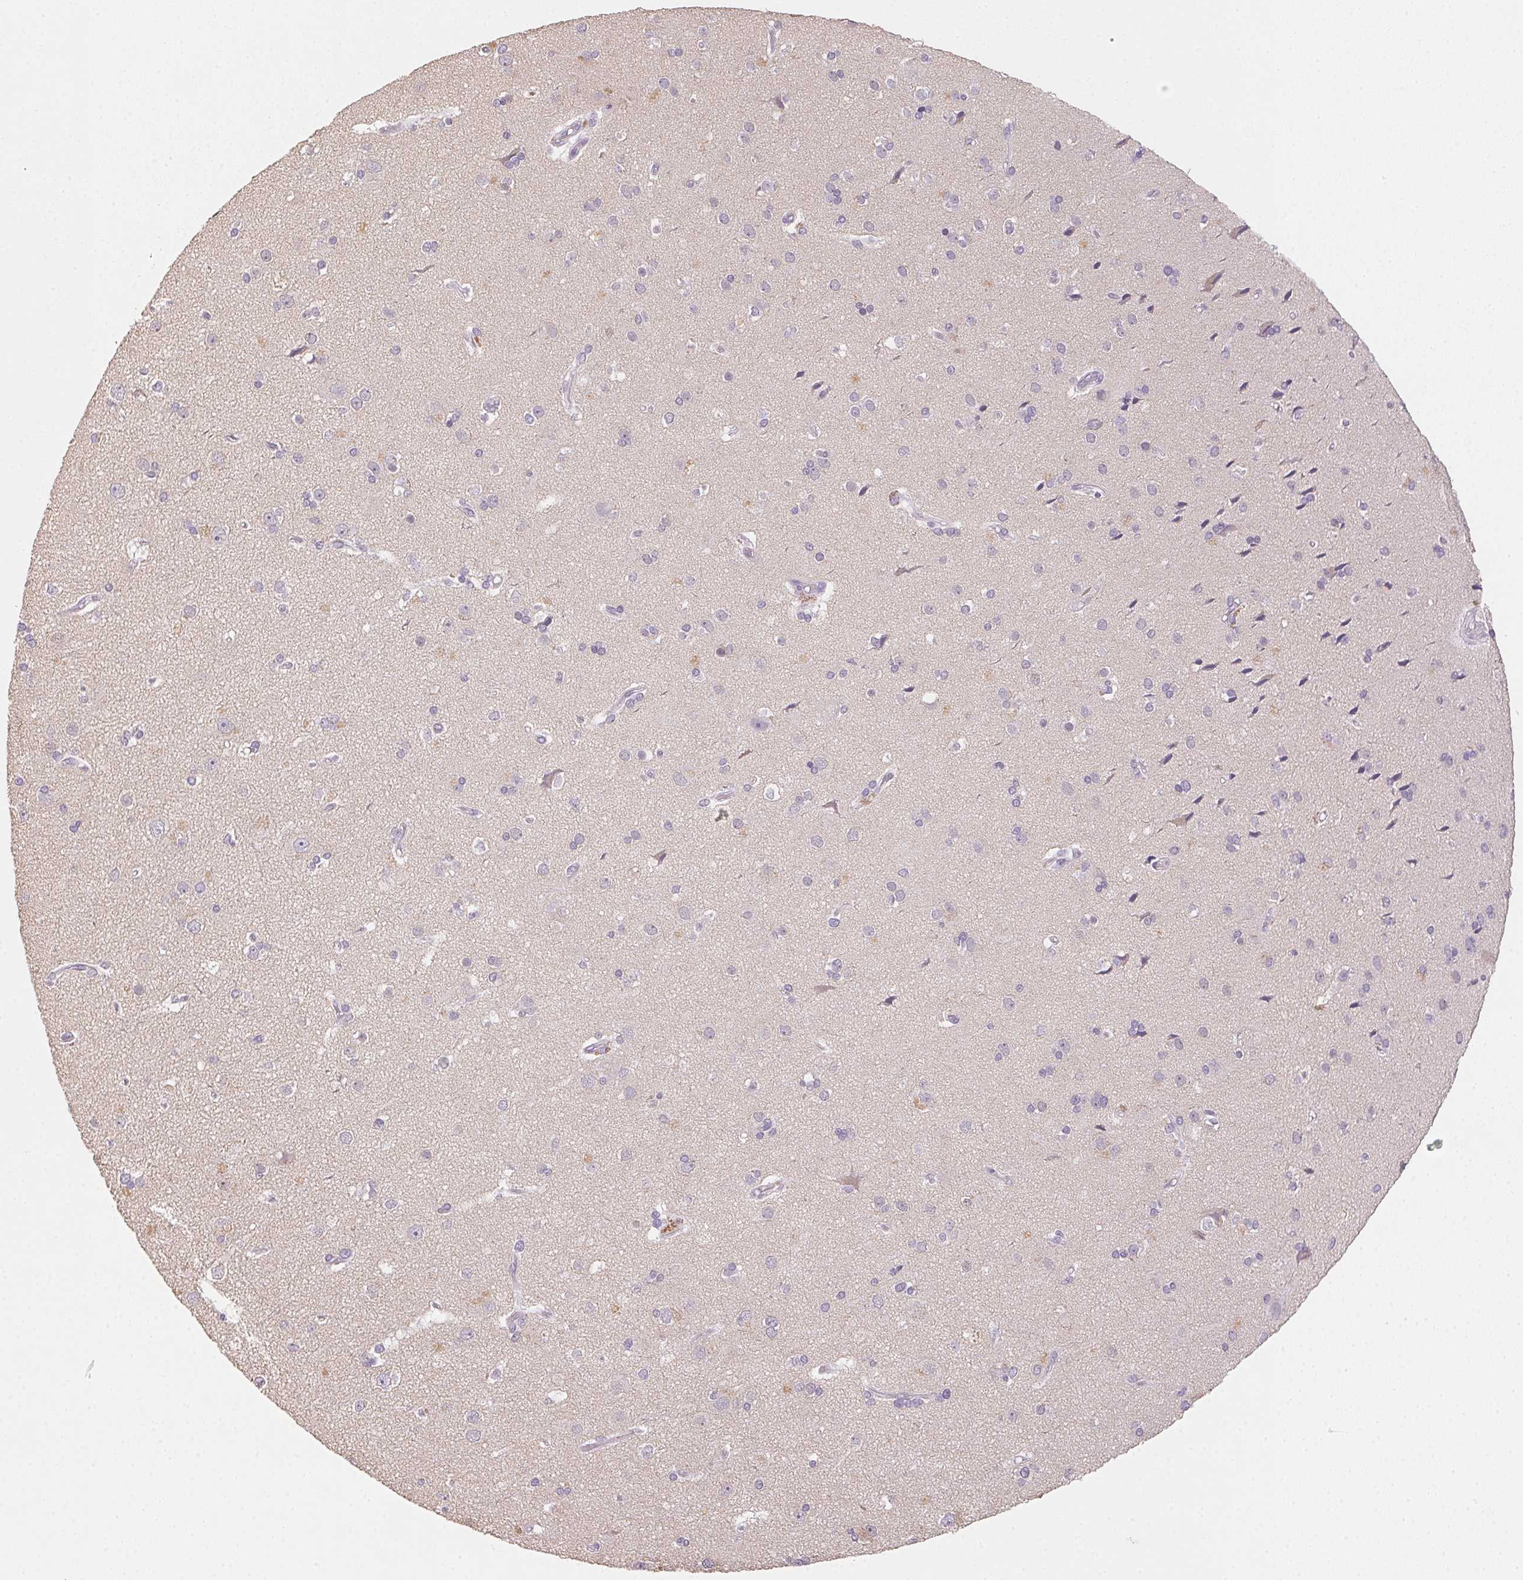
{"staining": {"intensity": "negative", "quantity": "none", "location": "none"}, "tissue": "cerebral cortex", "cell_type": "Endothelial cells", "image_type": "normal", "snomed": [{"axis": "morphology", "description": "Normal tissue, NOS"}, {"axis": "morphology", "description": "Glioma, malignant, High grade"}, {"axis": "topography", "description": "Cerebral cortex"}], "caption": "The photomicrograph reveals no significant positivity in endothelial cells of cerebral cortex. (Brightfield microscopy of DAB (3,3'-diaminobenzidine) immunohistochemistry at high magnification).", "gene": "SLC6A18", "patient": {"sex": "male", "age": 71}}